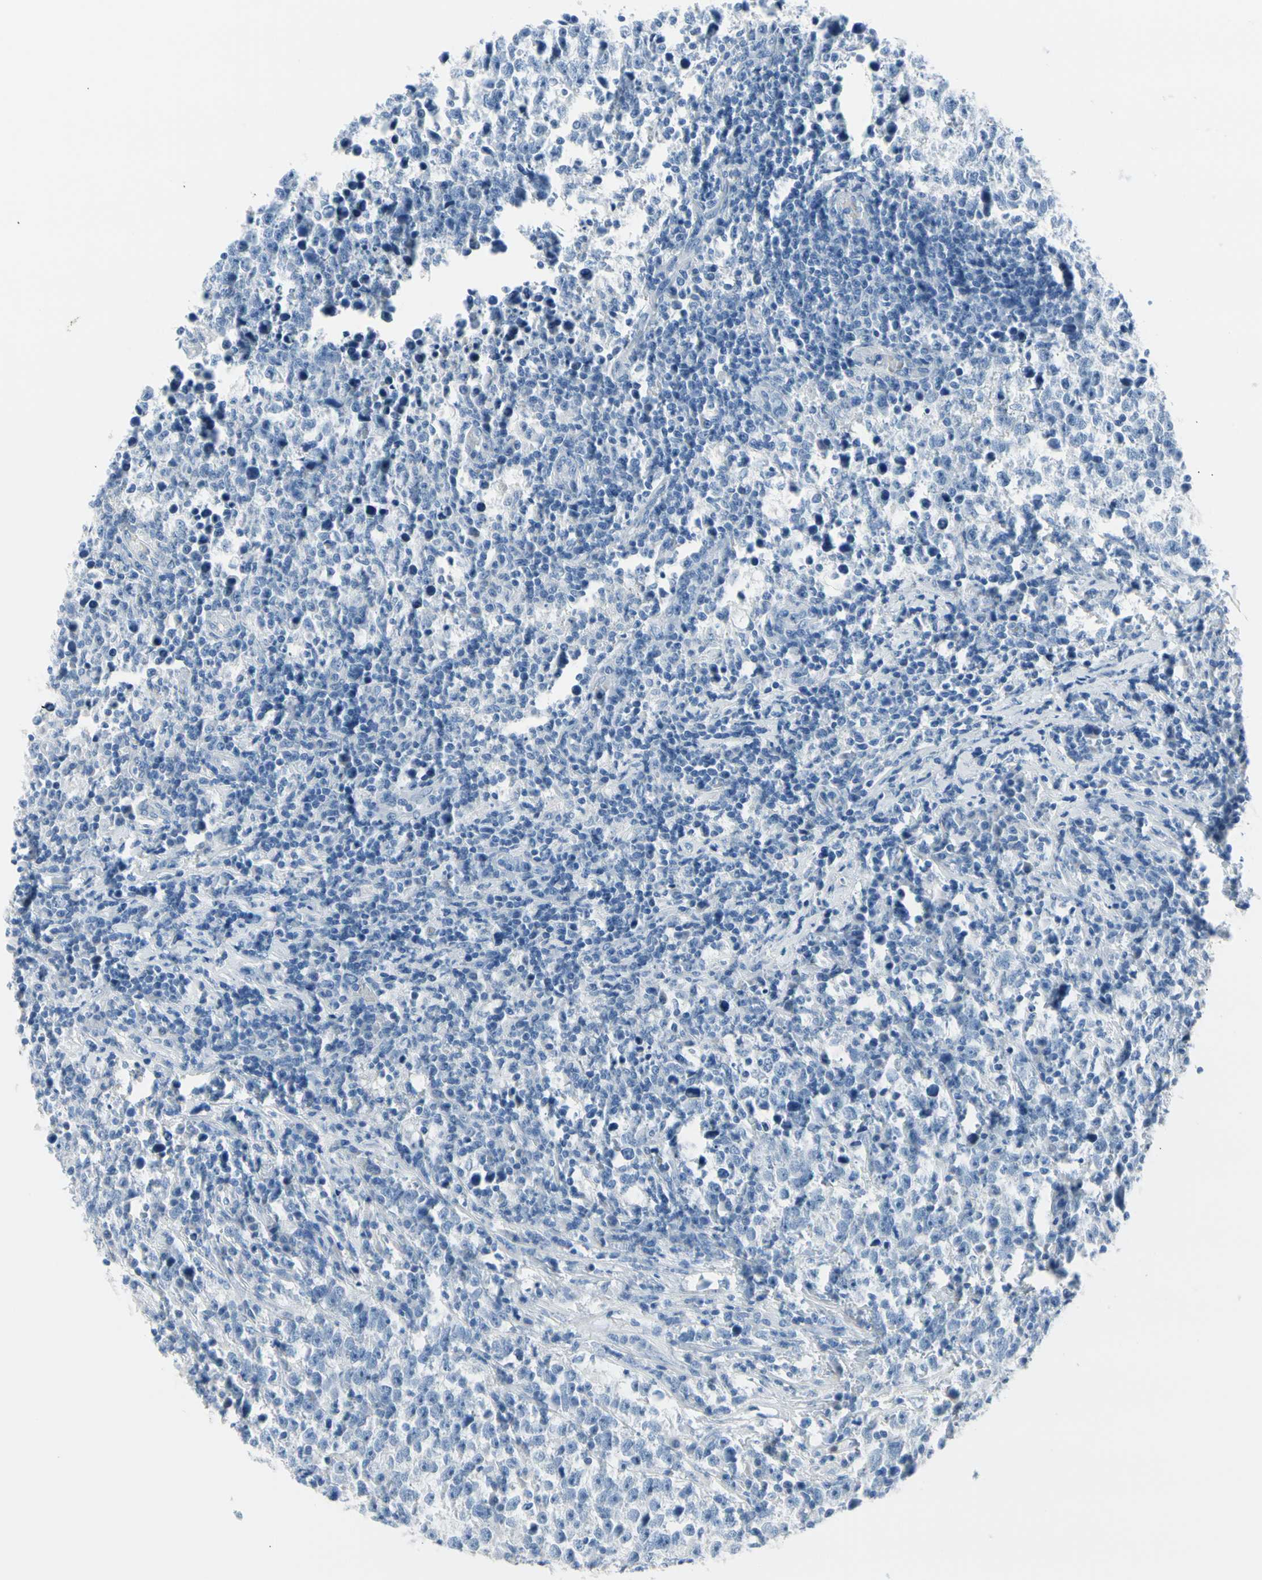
{"staining": {"intensity": "negative", "quantity": "none", "location": "none"}, "tissue": "testis cancer", "cell_type": "Tumor cells", "image_type": "cancer", "snomed": [{"axis": "morphology", "description": "Seminoma, NOS"}, {"axis": "topography", "description": "Testis"}], "caption": "Human seminoma (testis) stained for a protein using IHC reveals no expression in tumor cells.", "gene": "TPO", "patient": {"sex": "male", "age": 43}}